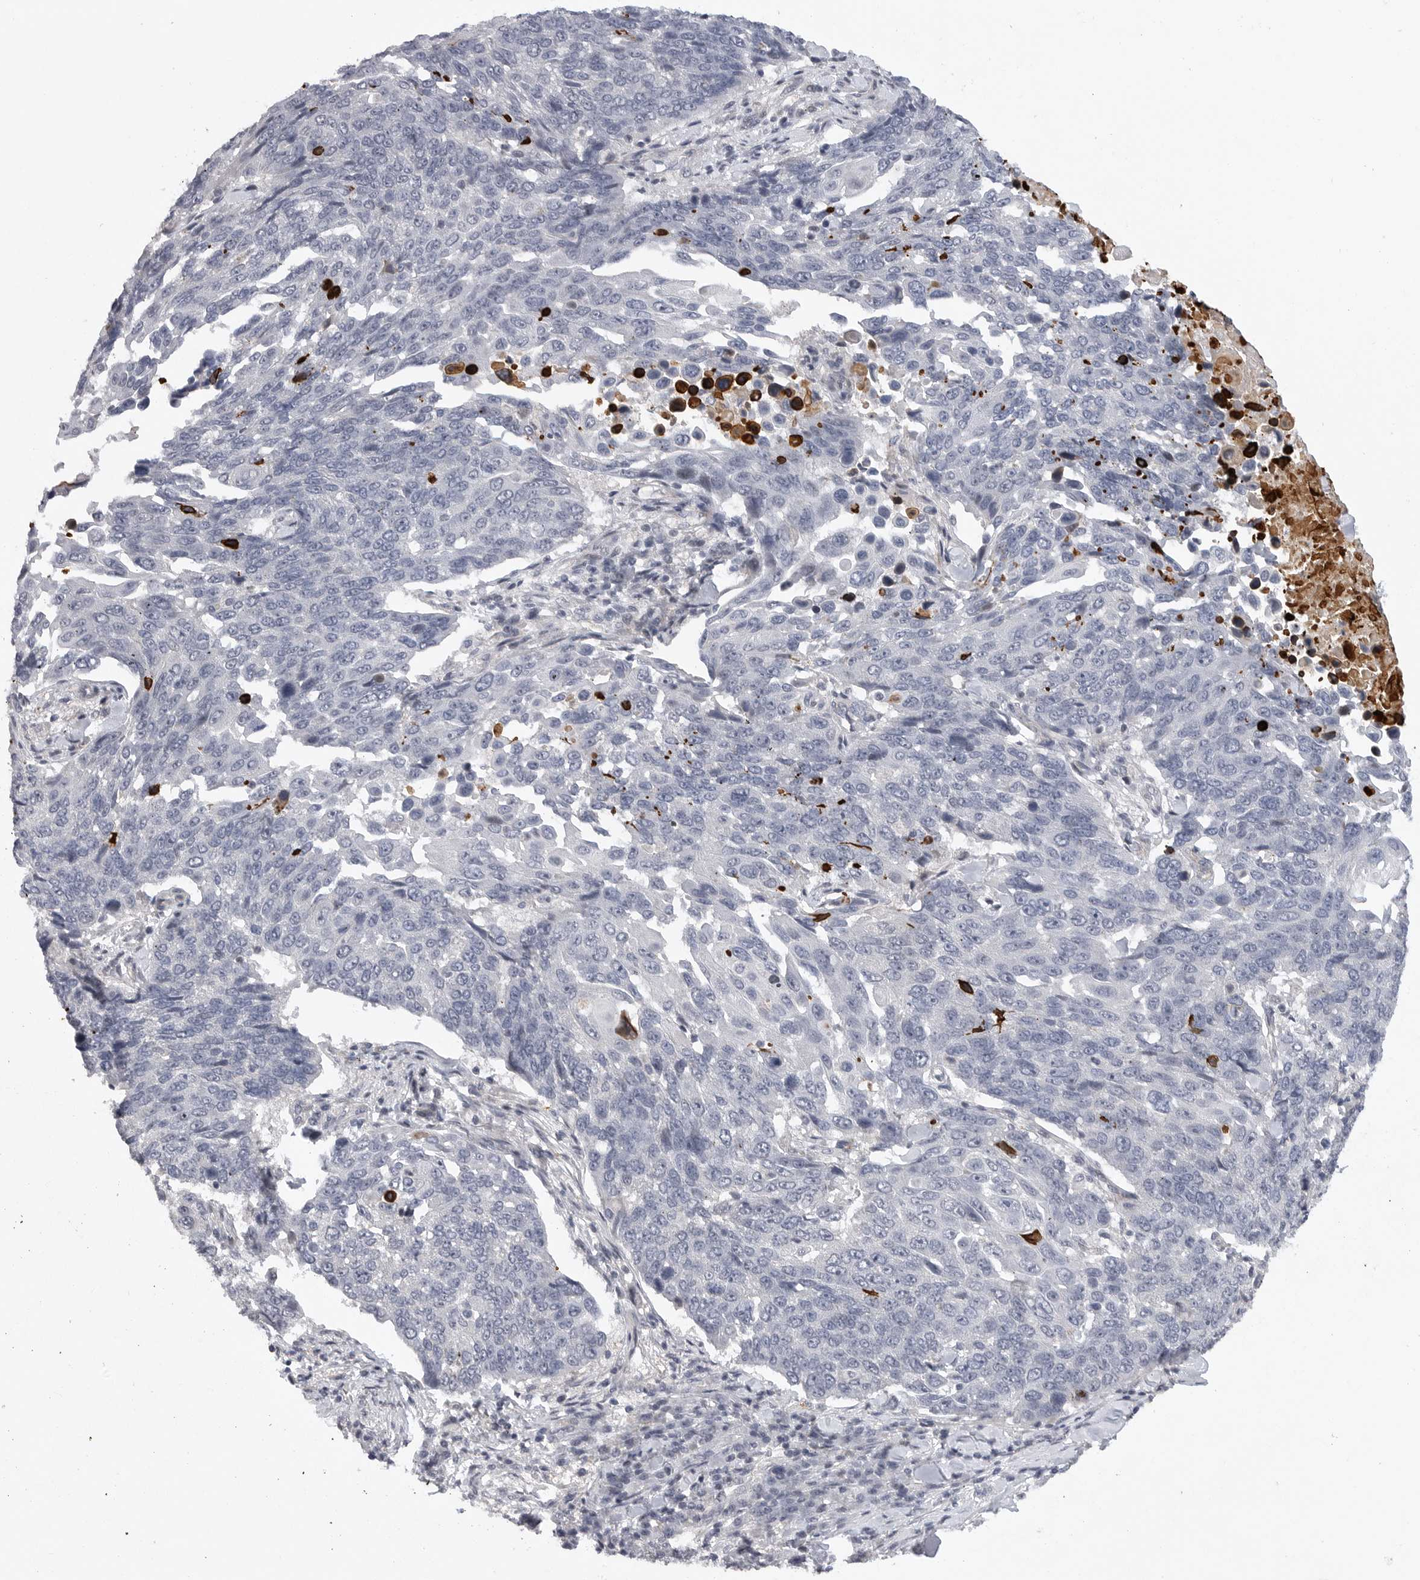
{"staining": {"intensity": "negative", "quantity": "none", "location": "none"}, "tissue": "lung cancer", "cell_type": "Tumor cells", "image_type": "cancer", "snomed": [{"axis": "morphology", "description": "Squamous cell carcinoma, NOS"}, {"axis": "topography", "description": "Lung"}], "caption": "Tumor cells show no significant protein staining in lung squamous cell carcinoma.", "gene": "FBXO43", "patient": {"sex": "male", "age": 66}}